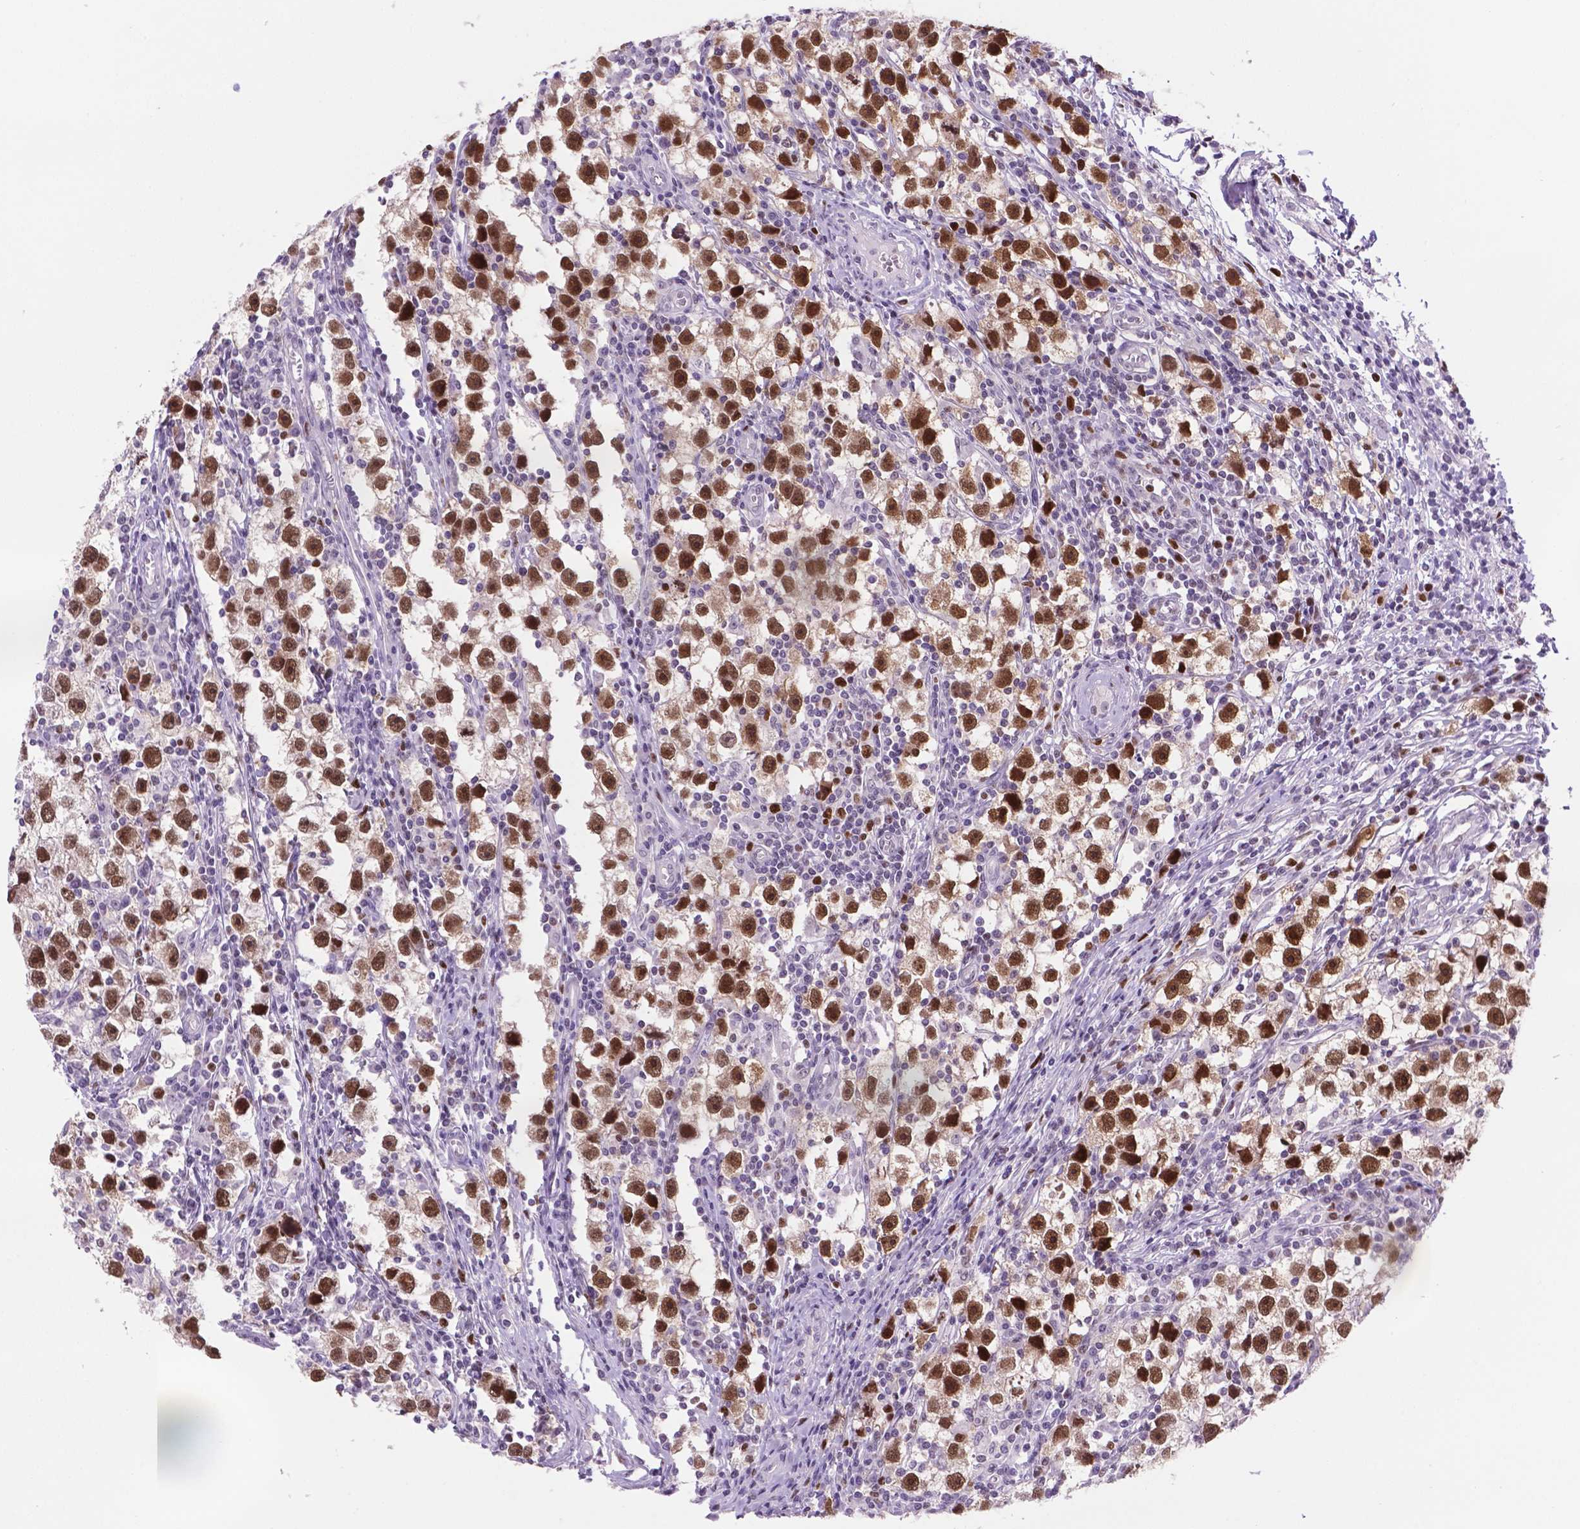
{"staining": {"intensity": "moderate", "quantity": ">75%", "location": "nuclear"}, "tissue": "testis cancer", "cell_type": "Tumor cells", "image_type": "cancer", "snomed": [{"axis": "morphology", "description": "Seminoma, NOS"}, {"axis": "topography", "description": "Testis"}], "caption": "About >75% of tumor cells in human seminoma (testis) show moderate nuclear protein staining as visualized by brown immunohistochemical staining.", "gene": "NCAPH2", "patient": {"sex": "male", "age": 30}}